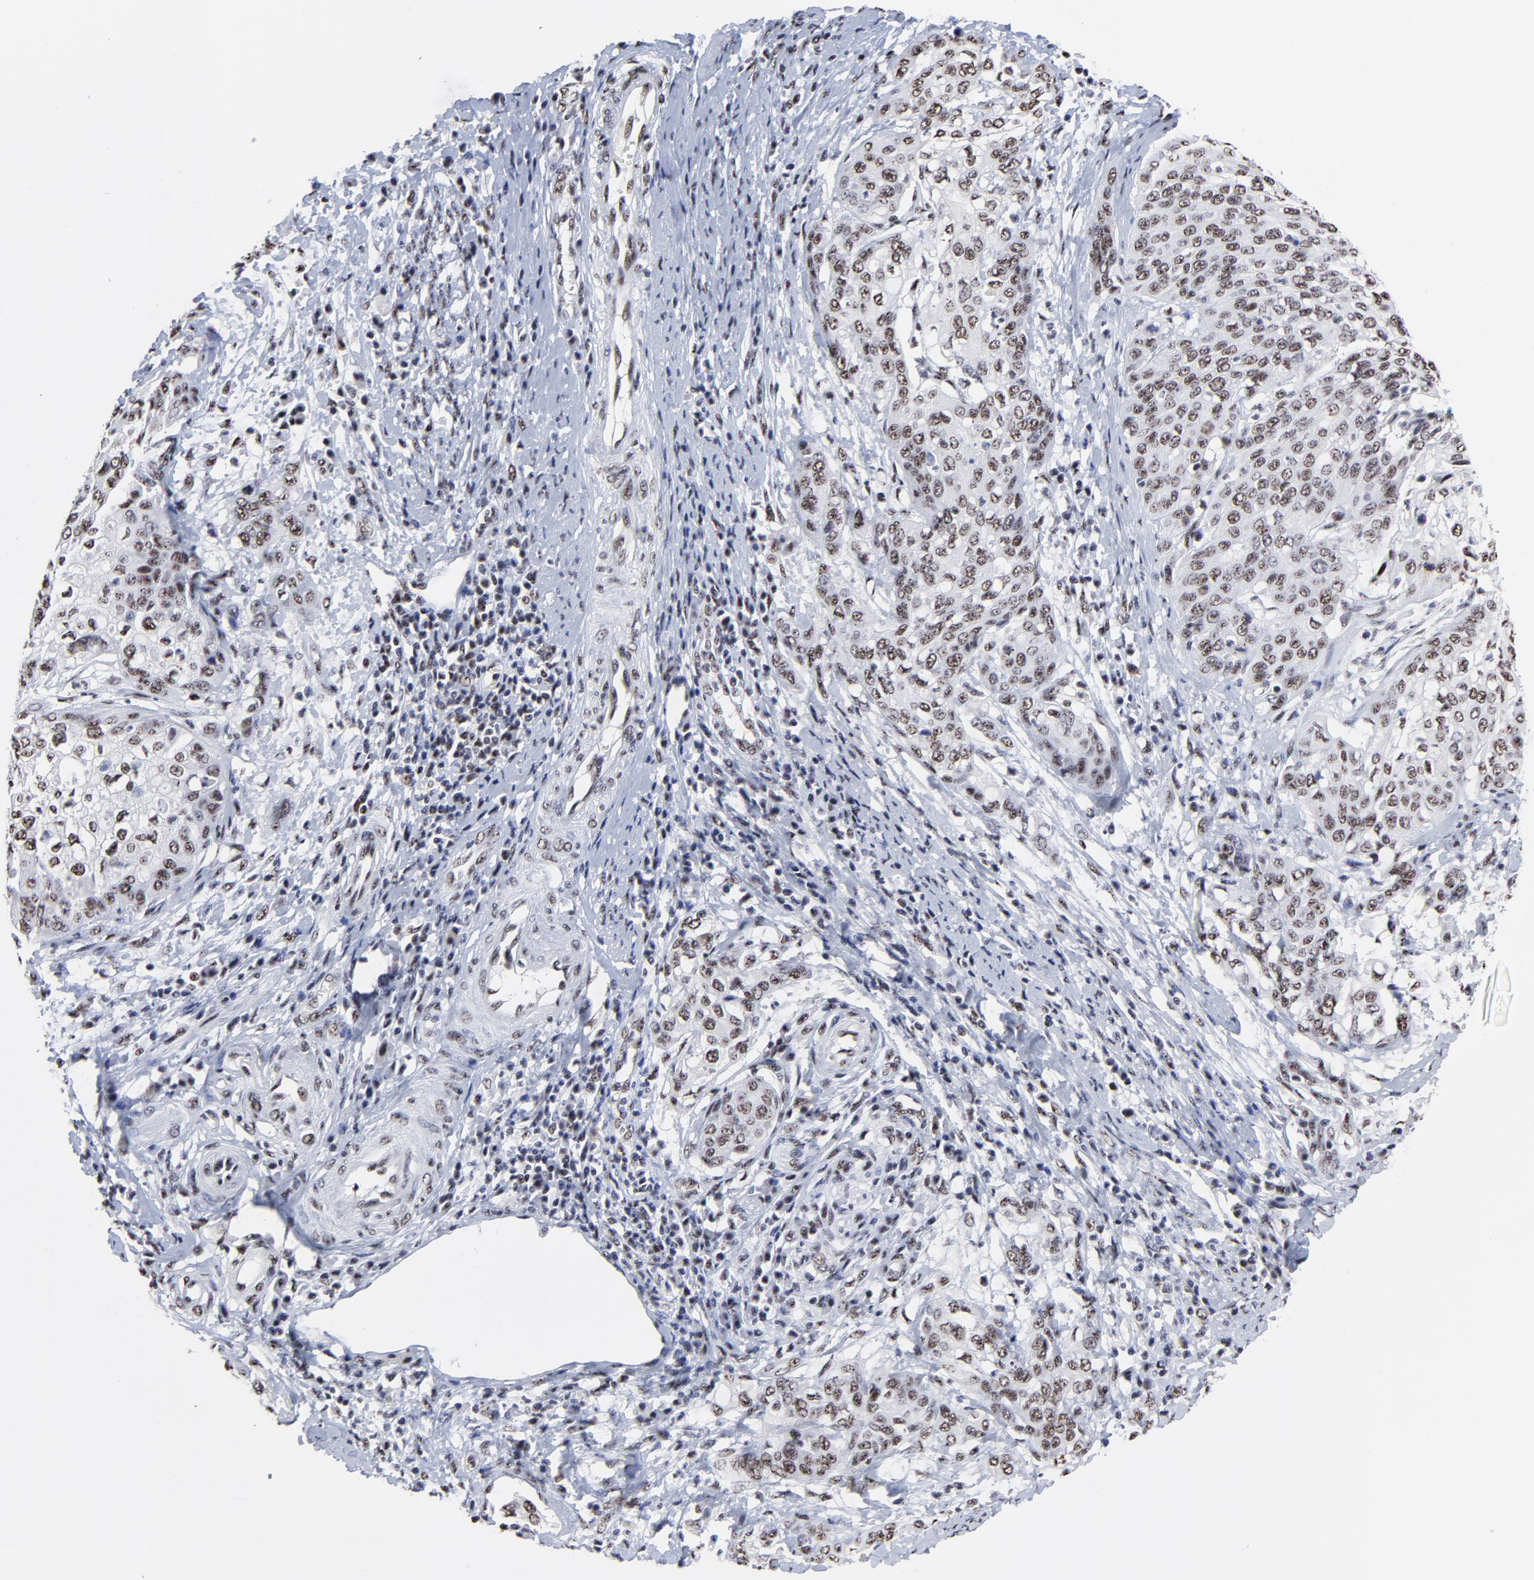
{"staining": {"intensity": "moderate", "quantity": ">75%", "location": "nuclear"}, "tissue": "cervical cancer", "cell_type": "Tumor cells", "image_type": "cancer", "snomed": [{"axis": "morphology", "description": "Squamous cell carcinoma, NOS"}, {"axis": "topography", "description": "Cervix"}], "caption": "Immunohistochemical staining of cervical squamous cell carcinoma reveals moderate nuclear protein staining in approximately >75% of tumor cells. (DAB IHC with brightfield microscopy, high magnification).", "gene": "MBD4", "patient": {"sex": "female", "age": 41}}